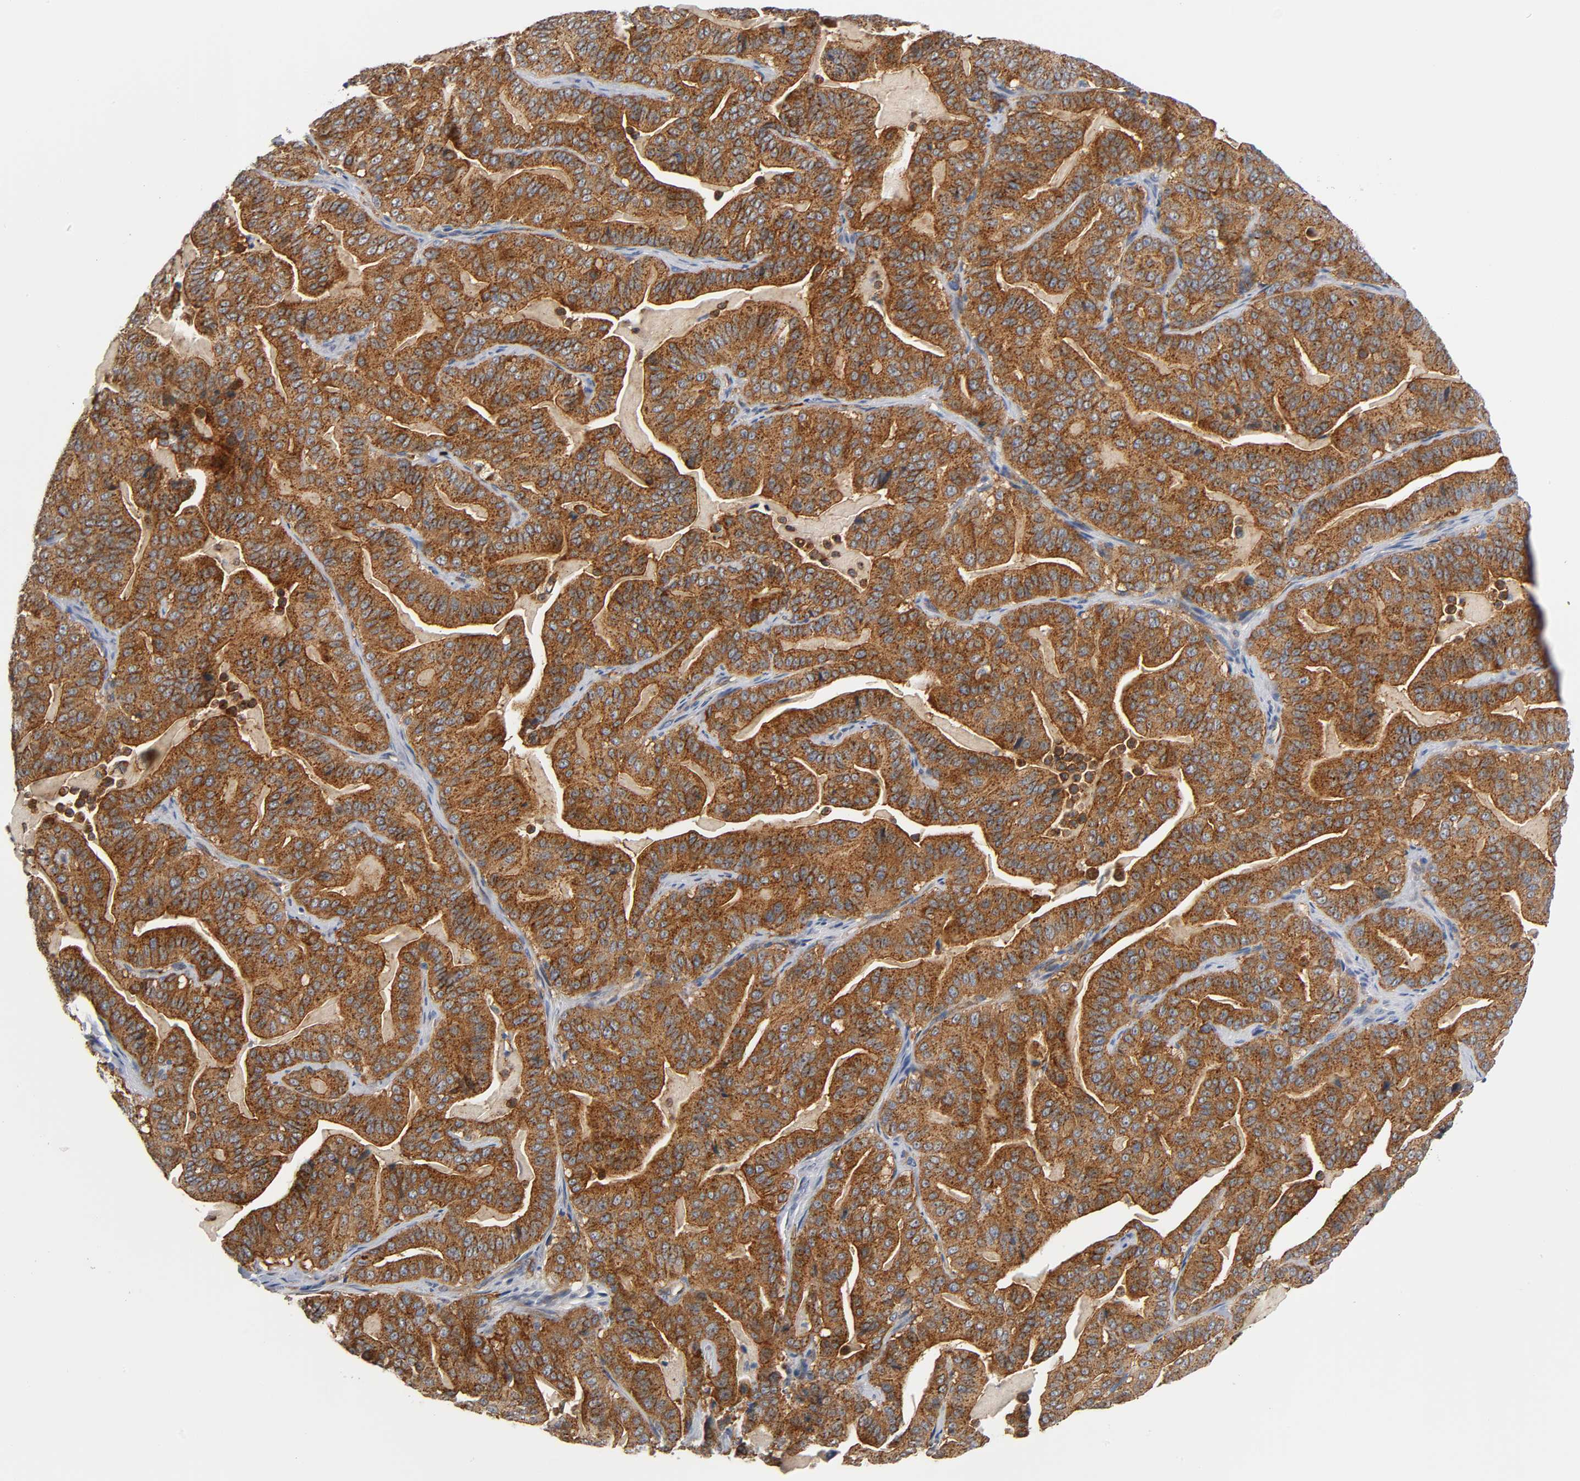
{"staining": {"intensity": "strong", "quantity": ">75%", "location": "cytoplasmic/membranous"}, "tissue": "pancreatic cancer", "cell_type": "Tumor cells", "image_type": "cancer", "snomed": [{"axis": "morphology", "description": "Adenocarcinoma, NOS"}, {"axis": "topography", "description": "Pancreas"}], "caption": "This micrograph demonstrates IHC staining of pancreatic cancer, with high strong cytoplasmic/membranous positivity in approximately >75% of tumor cells.", "gene": "CD2AP", "patient": {"sex": "male", "age": 63}}